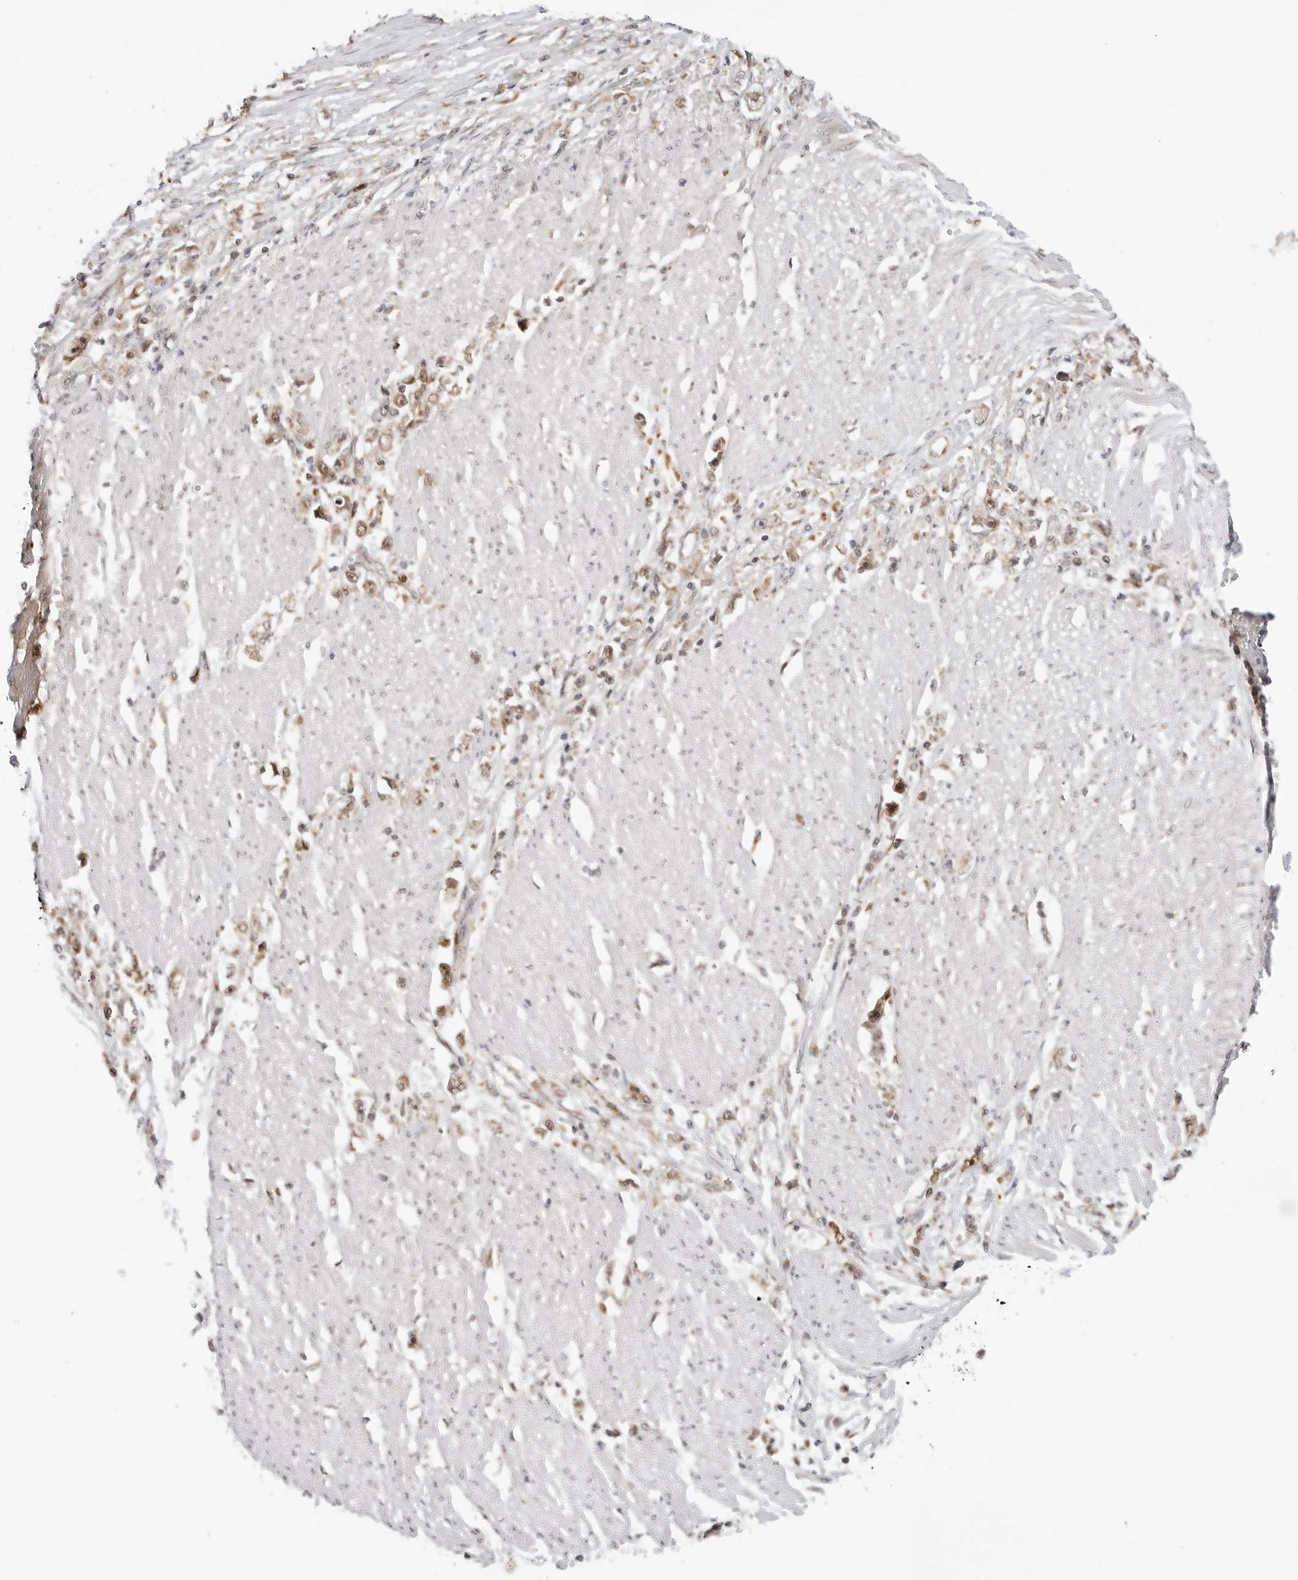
{"staining": {"intensity": "moderate", "quantity": ">75%", "location": "cytoplasmic/membranous,nuclear"}, "tissue": "stomach cancer", "cell_type": "Tumor cells", "image_type": "cancer", "snomed": [{"axis": "morphology", "description": "Adenocarcinoma, NOS"}, {"axis": "topography", "description": "Stomach"}], "caption": "Immunohistochemistry histopathology image of human stomach cancer stained for a protein (brown), which exhibits medium levels of moderate cytoplasmic/membranous and nuclear expression in approximately >75% of tumor cells.", "gene": "TIPRL", "patient": {"sex": "female", "age": 59}}